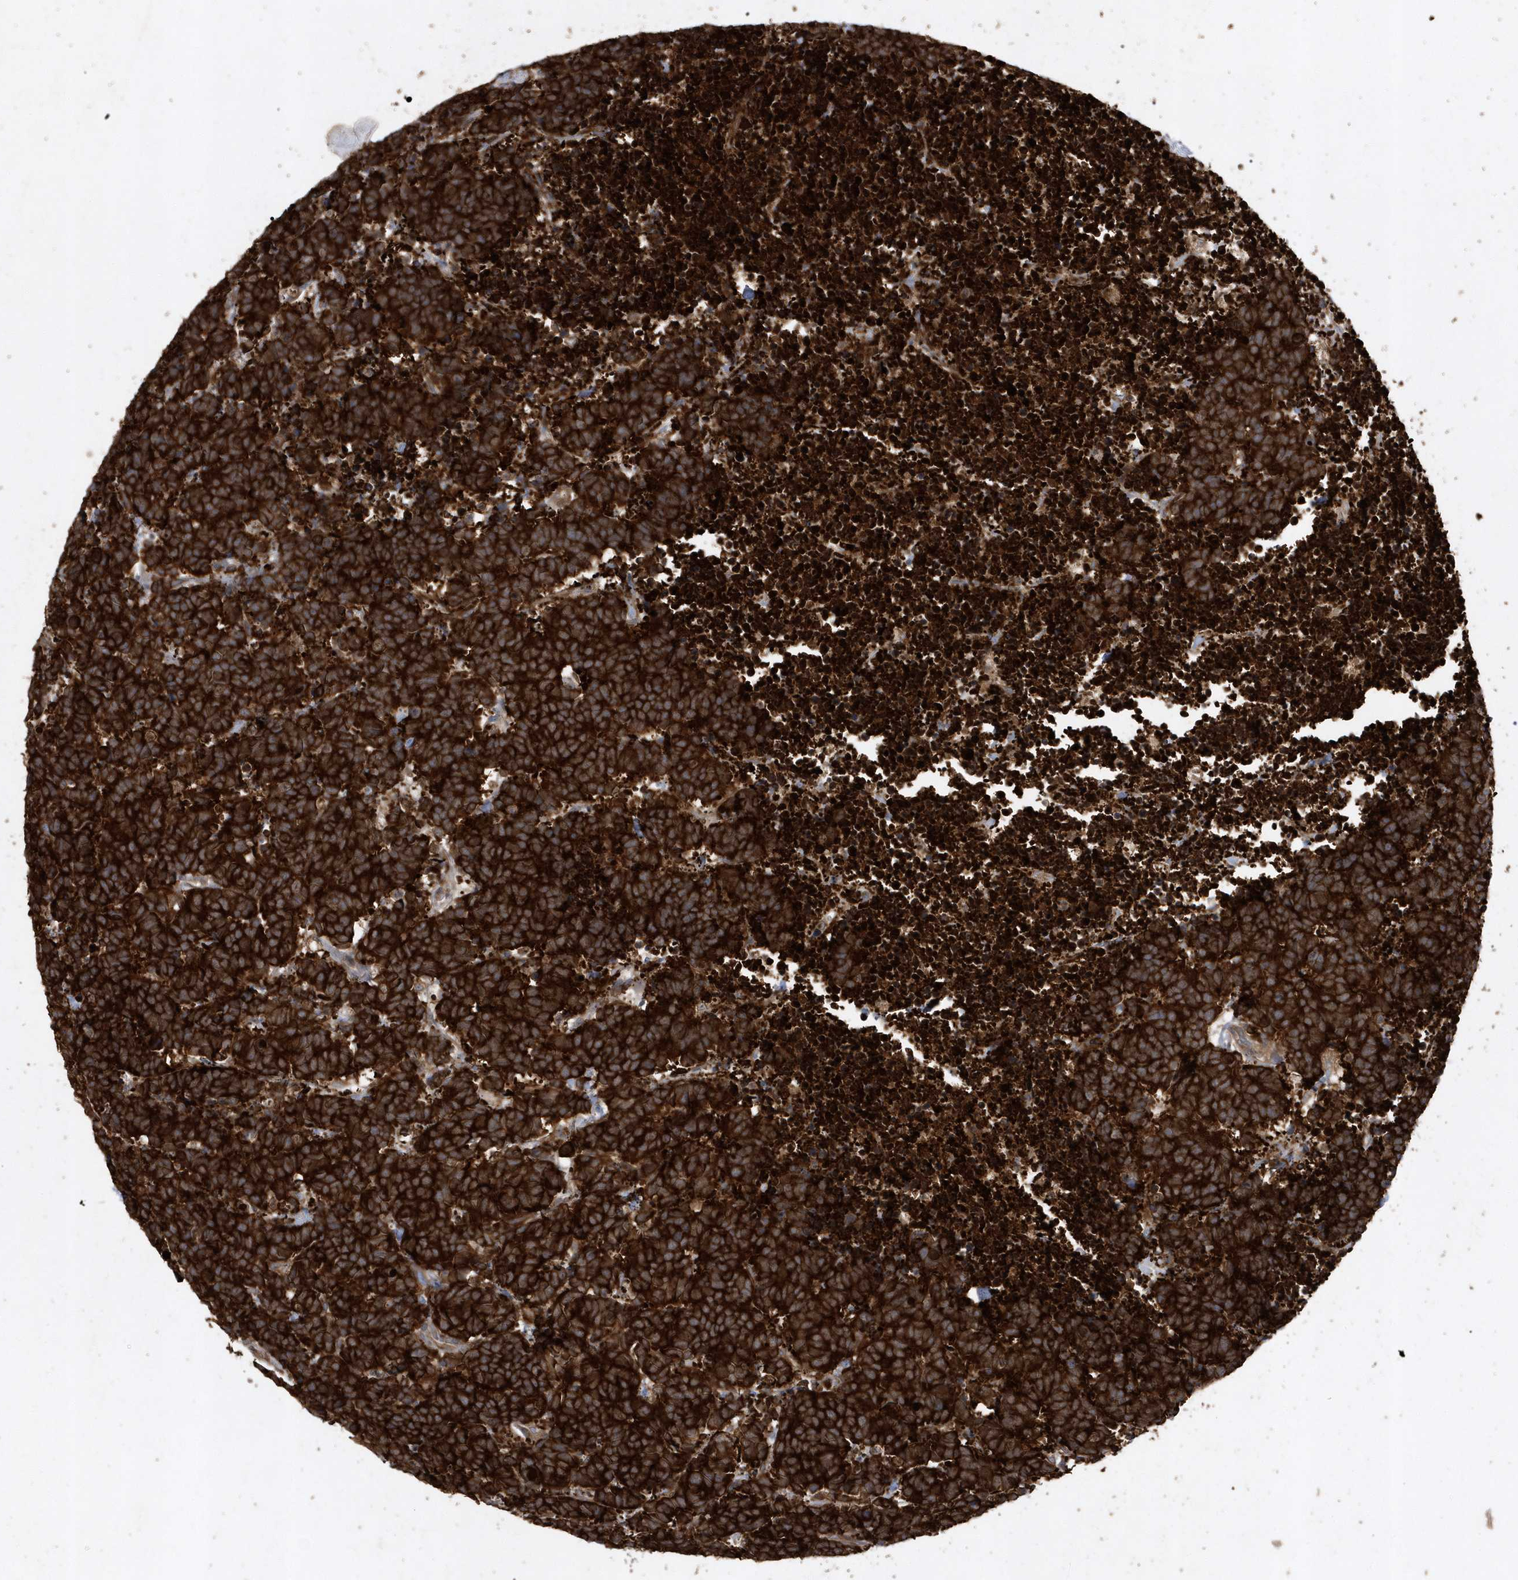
{"staining": {"intensity": "strong", "quantity": ">75%", "location": "cytoplasmic/membranous"}, "tissue": "carcinoid", "cell_type": "Tumor cells", "image_type": "cancer", "snomed": [{"axis": "morphology", "description": "Carcinoma, NOS"}, {"axis": "morphology", "description": "Carcinoid, malignant, NOS"}, {"axis": "topography", "description": "Urinary bladder"}], "caption": "Immunohistochemistry histopathology image of carcinoid stained for a protein (brown), which demonstrates high levels of strong cytoplasmic/membranous staining in approximately >75% of tumor cells.", "gene": "PAICS", "patient": {"sex": "male", "age": 57}}